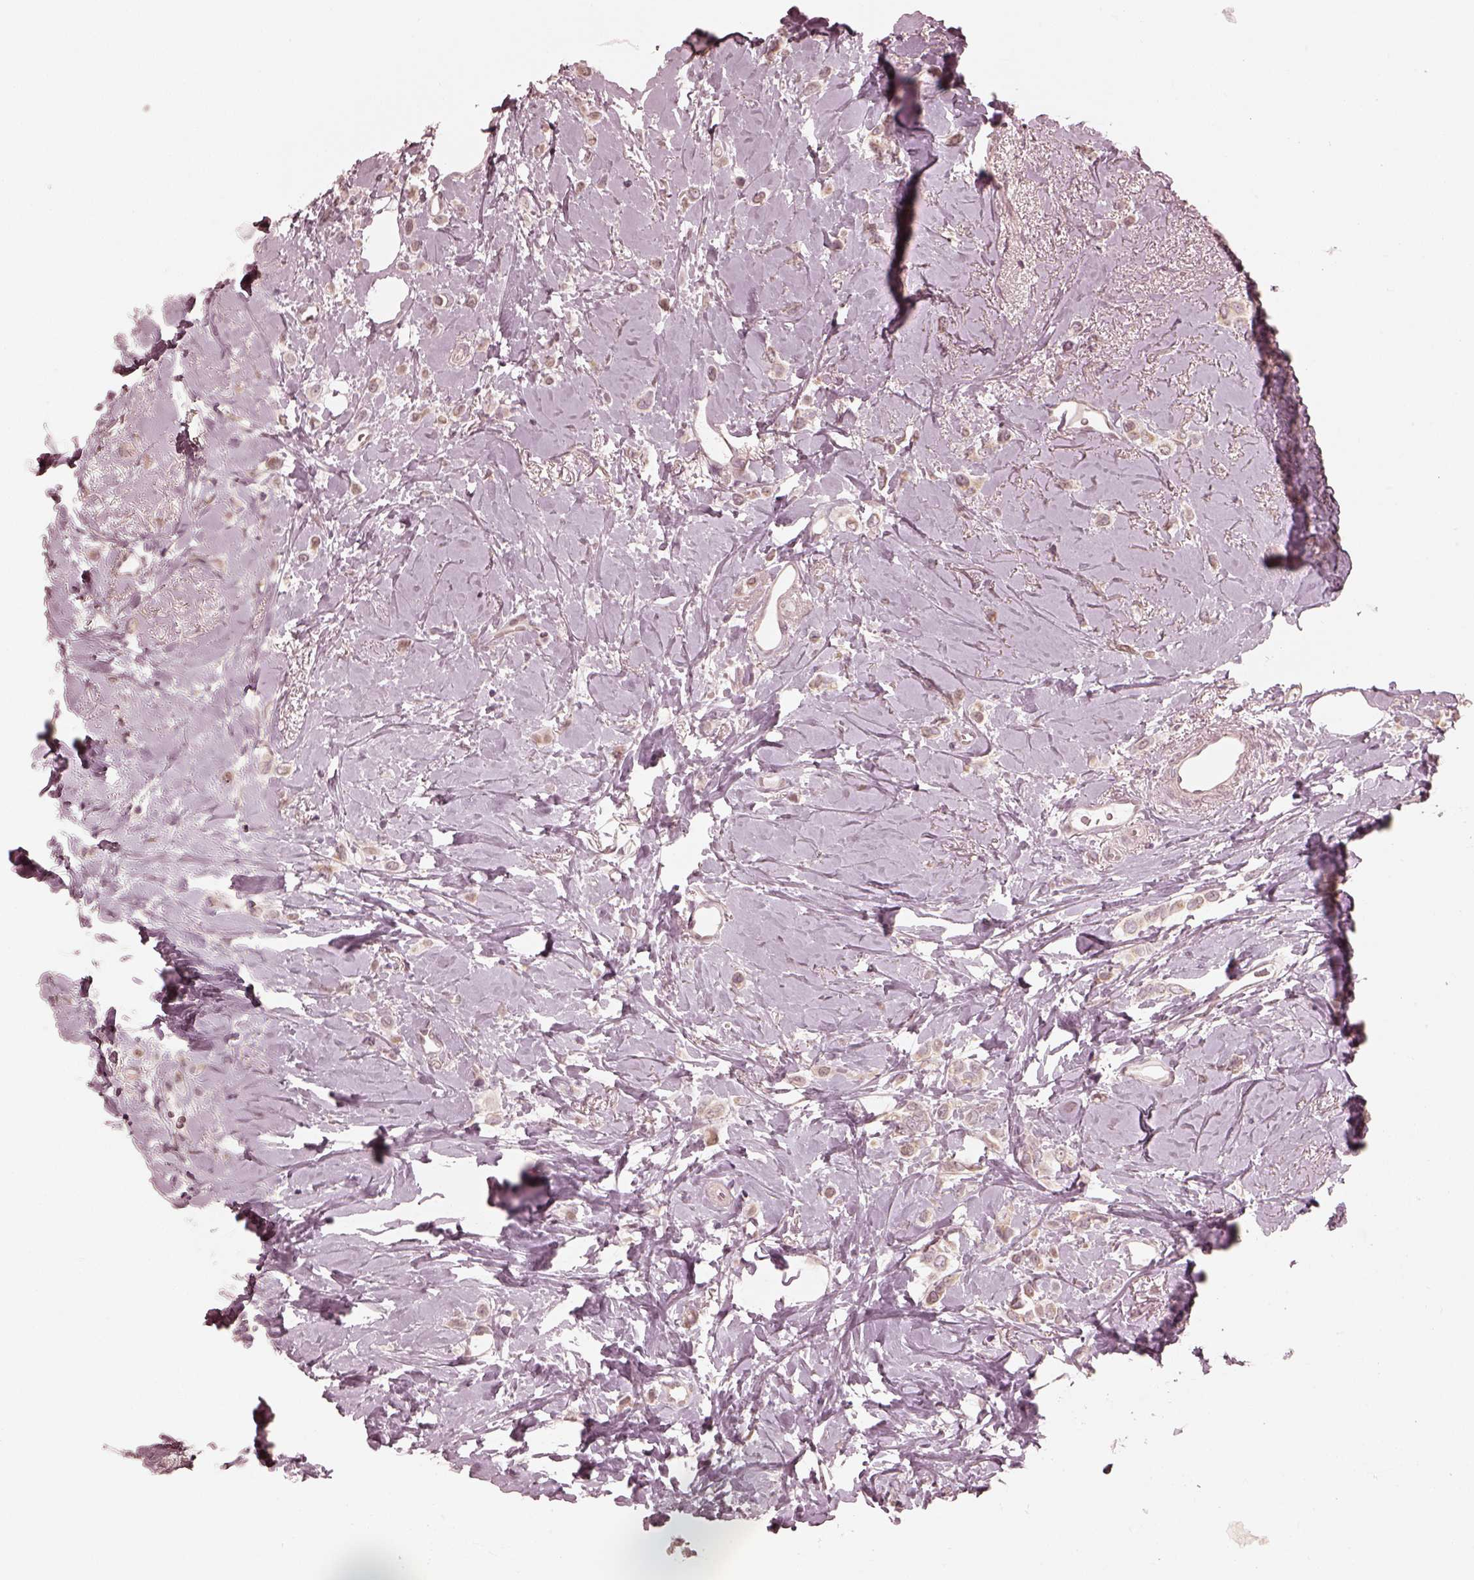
{"staining": {"intensity": "weak", "quantity": "<25%", "location": "cytoplasmic/membranous"}, "tissue": "breast cancer", "cell_type": "Tumor cells", "image_type": "cancer", "snomed": [{"axis": "morphology", "description": "Lobular carcinoma"}, {"axis": "topography", "description": "Breast"}], "caption": "A photomicrograph of human breast cancer is negative for staining in tumor cells. (Stains: DAB (3,3'-diaminobenzidine) immunohistochemistry (IHC) with hematoxylin counter stain, Microscopy: brightfield microscopy at high magnification).", "gene": "IQCB1", "patient": {"sex": "female", "age": 66}}